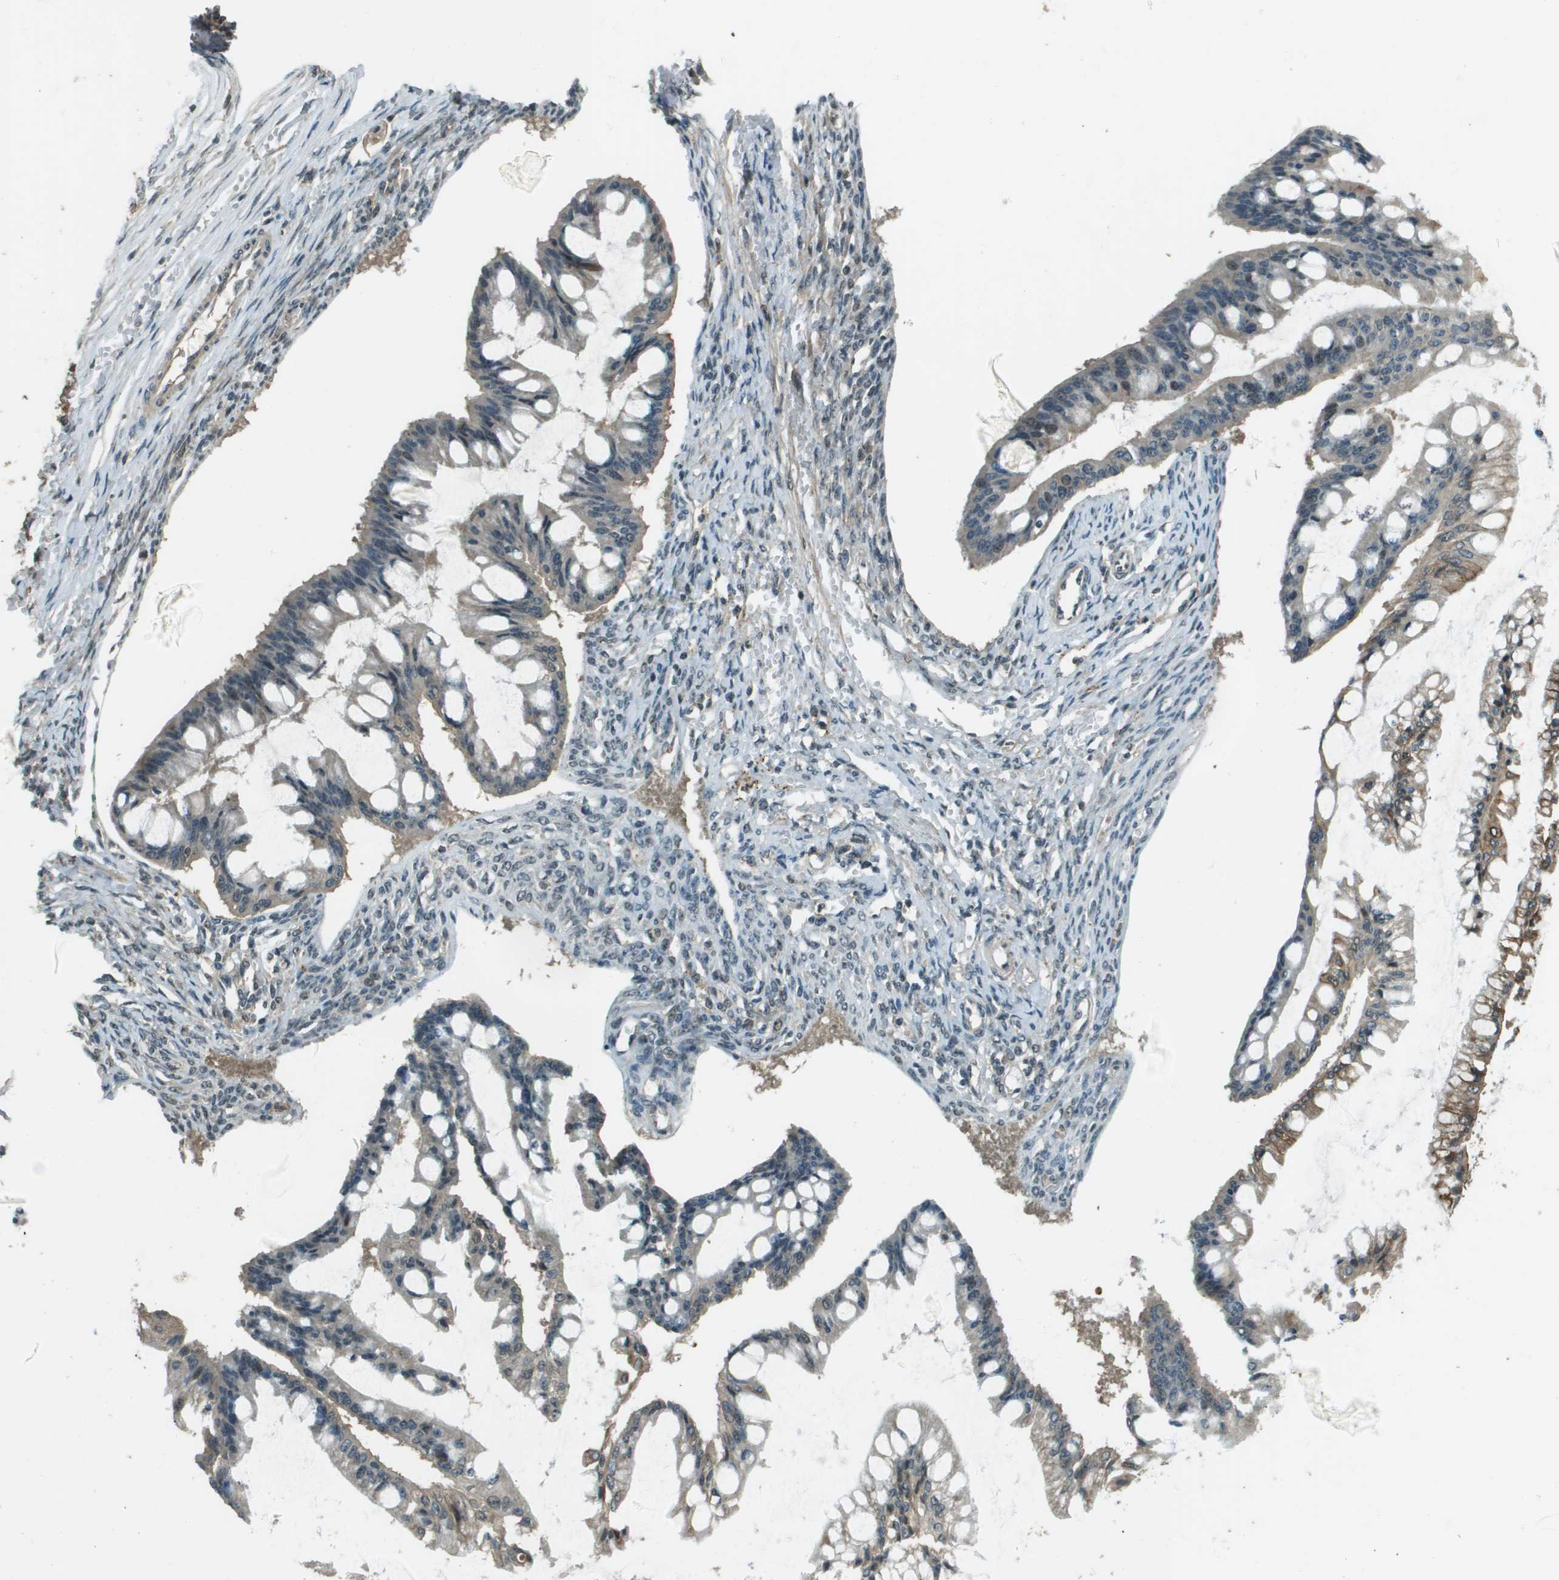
{"staining": {"intensity": "moderate", "quantity": "25%-75%", "location": "cytoplasmic/membranous"}, "tissue": "ovarian cancer", "cell_type": "Tumor cells", "image_type": "cancer", "snomed": [{"axis": "morphology", "description": "Cystadenocarcinoma, mucinous, NOS"}, {"axis": "topography", "description": "Ovary"}], "caption": "Ovarian mucinous cystadenocarcinoma tissue shows moderate cytoplasmic/membranous expression in approximately 25%-75% of tumor cells", "gene": "SDC3", "patient": {"sex": "female", "age": 73}}